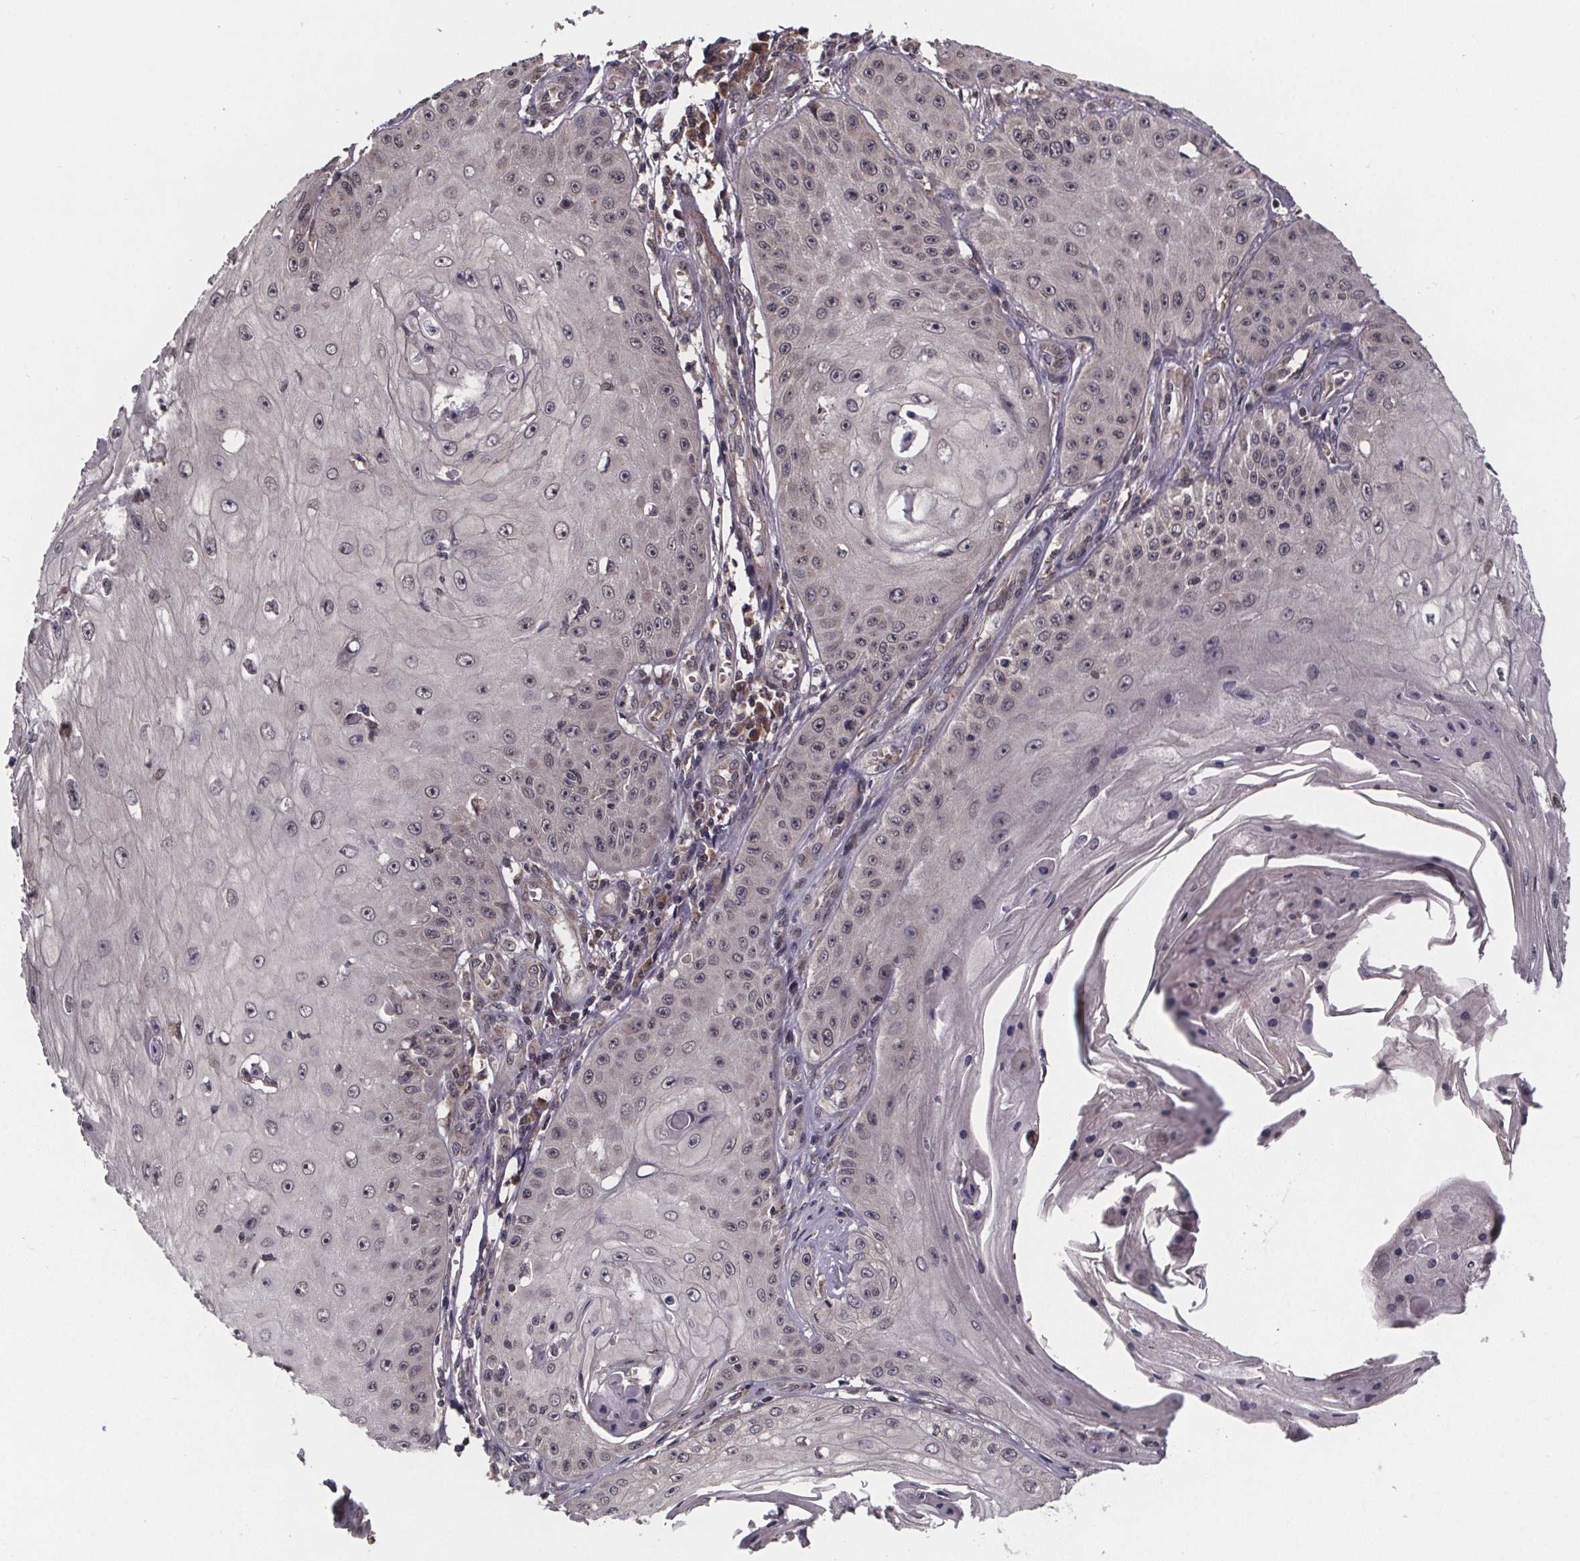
{"staining": {"intensity": "weak", "quantity": "25%-75%", "location": "cytoplasmic/membranous,nuclear"}, "tissue": "skin cancer", "cell_type": "Tumor cells", "image_type": "cancer", "snomed": [{"axis": "morphology", "description": "Squamous cell carcinoma, NOS"}, {"axis": "topography", "description": "Skin"}], "caption": "This is a micrograph of immunohistochemistry staining of skin cancer, which shows weak positivity in the cytoplasmic/membranous and nuclear of tumor cells.", "gene": "SAT1", "patient": {"sex": "male", "age": 70}}